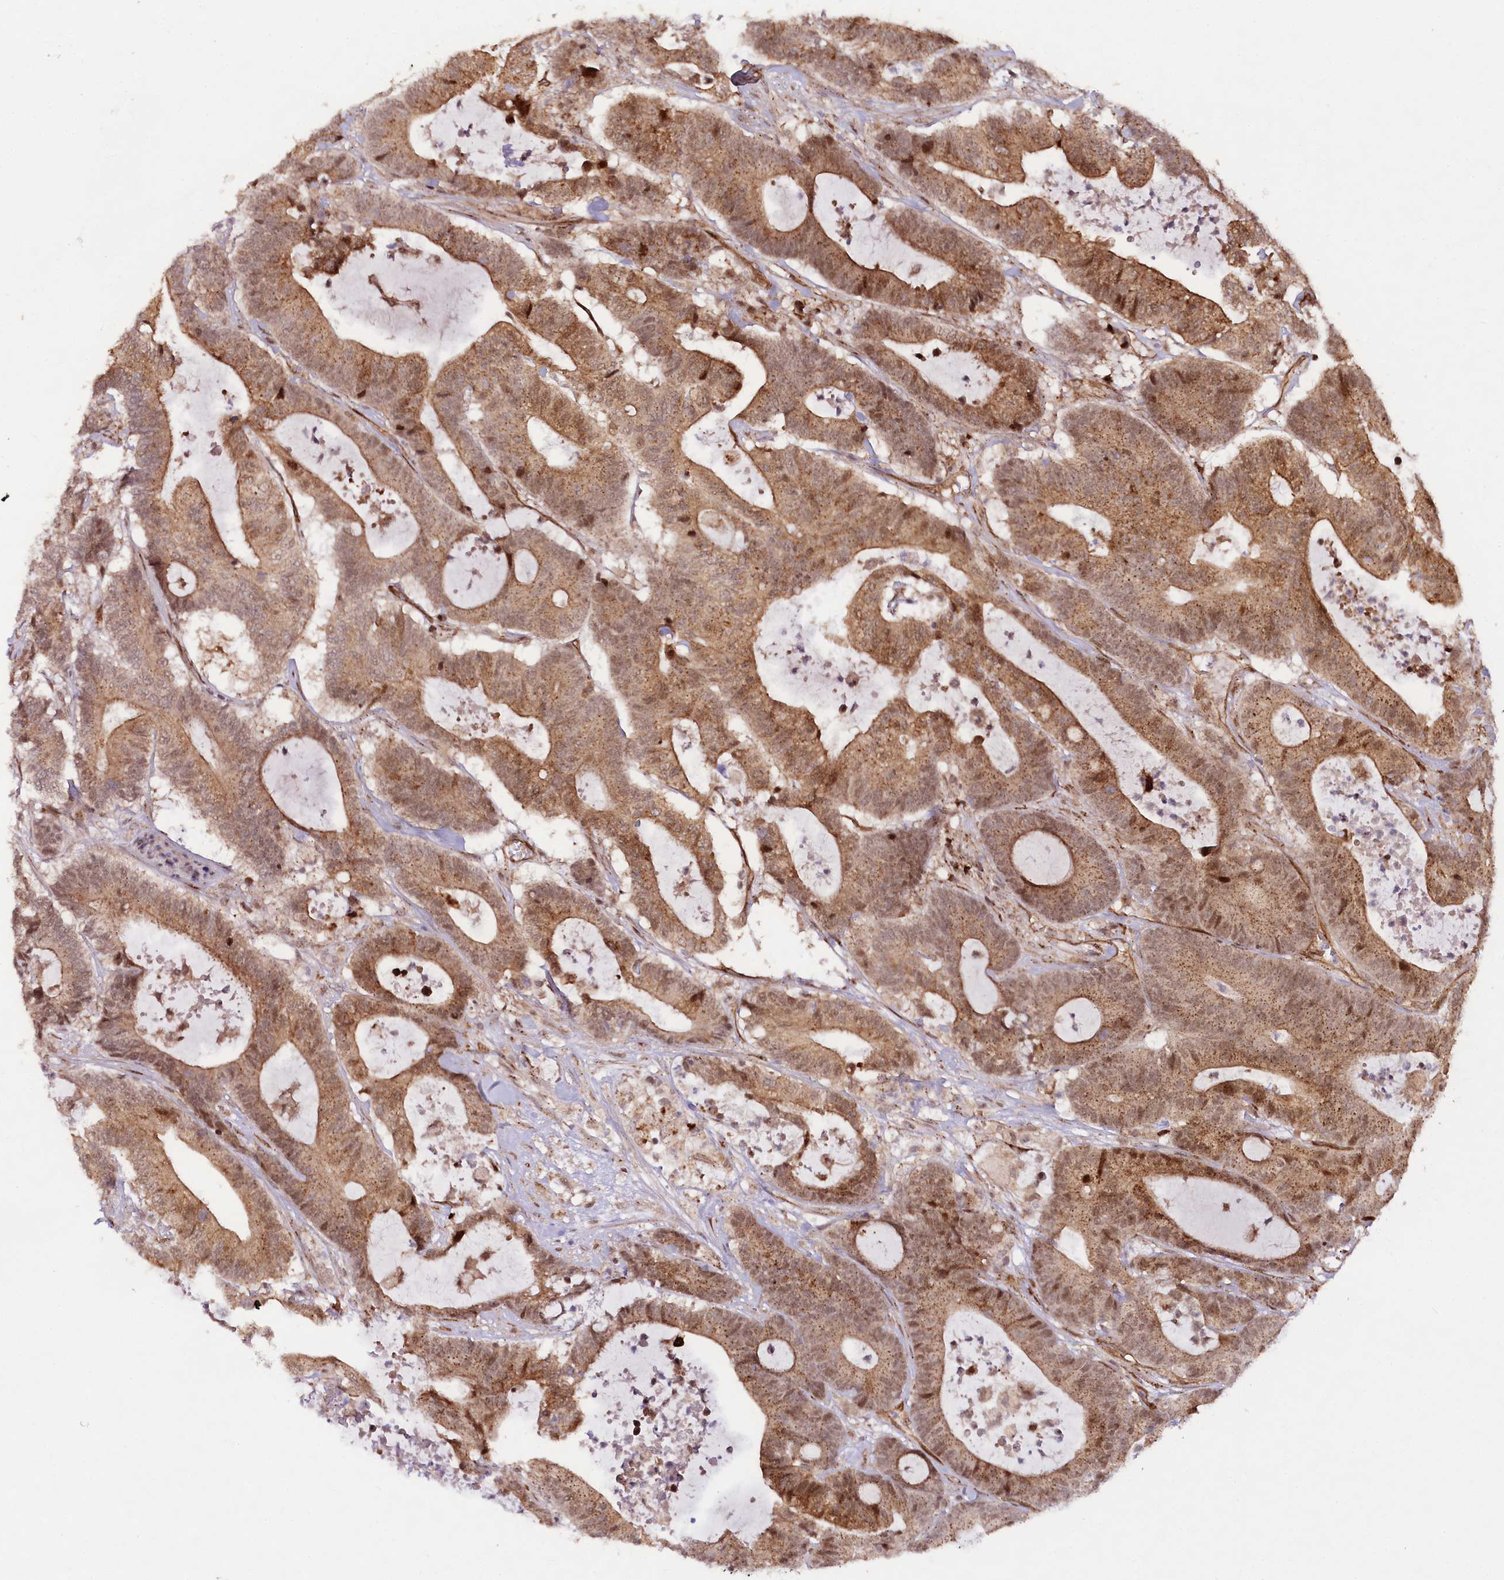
{"staining": {"intensity": "moderate", "quantity": ">75%", "location": "cytoplasmic/membranous,nuclear"}, "tissue": "colorectal cancer", "cell_type": "Tumor cells", "image_type": "cancer", "snomed": [{"axis": "morphology", "description": "Adenocarcinoma, NOS"}, {"axis": "topography", "description": "Colon"}], "caption": "IHC image of neoplastic tissue: adenocarcinoma (colorectal) stained using IHC exhibits medium levels of moderate protein expression localized specifically in the cytoplasmic/membranous and nuclear of tumor cells, appearing as a cytoplasmic/membranous and nuclear brown color.", "gene": "COPG1", "patient": {"sex": "female", "age": 84}}